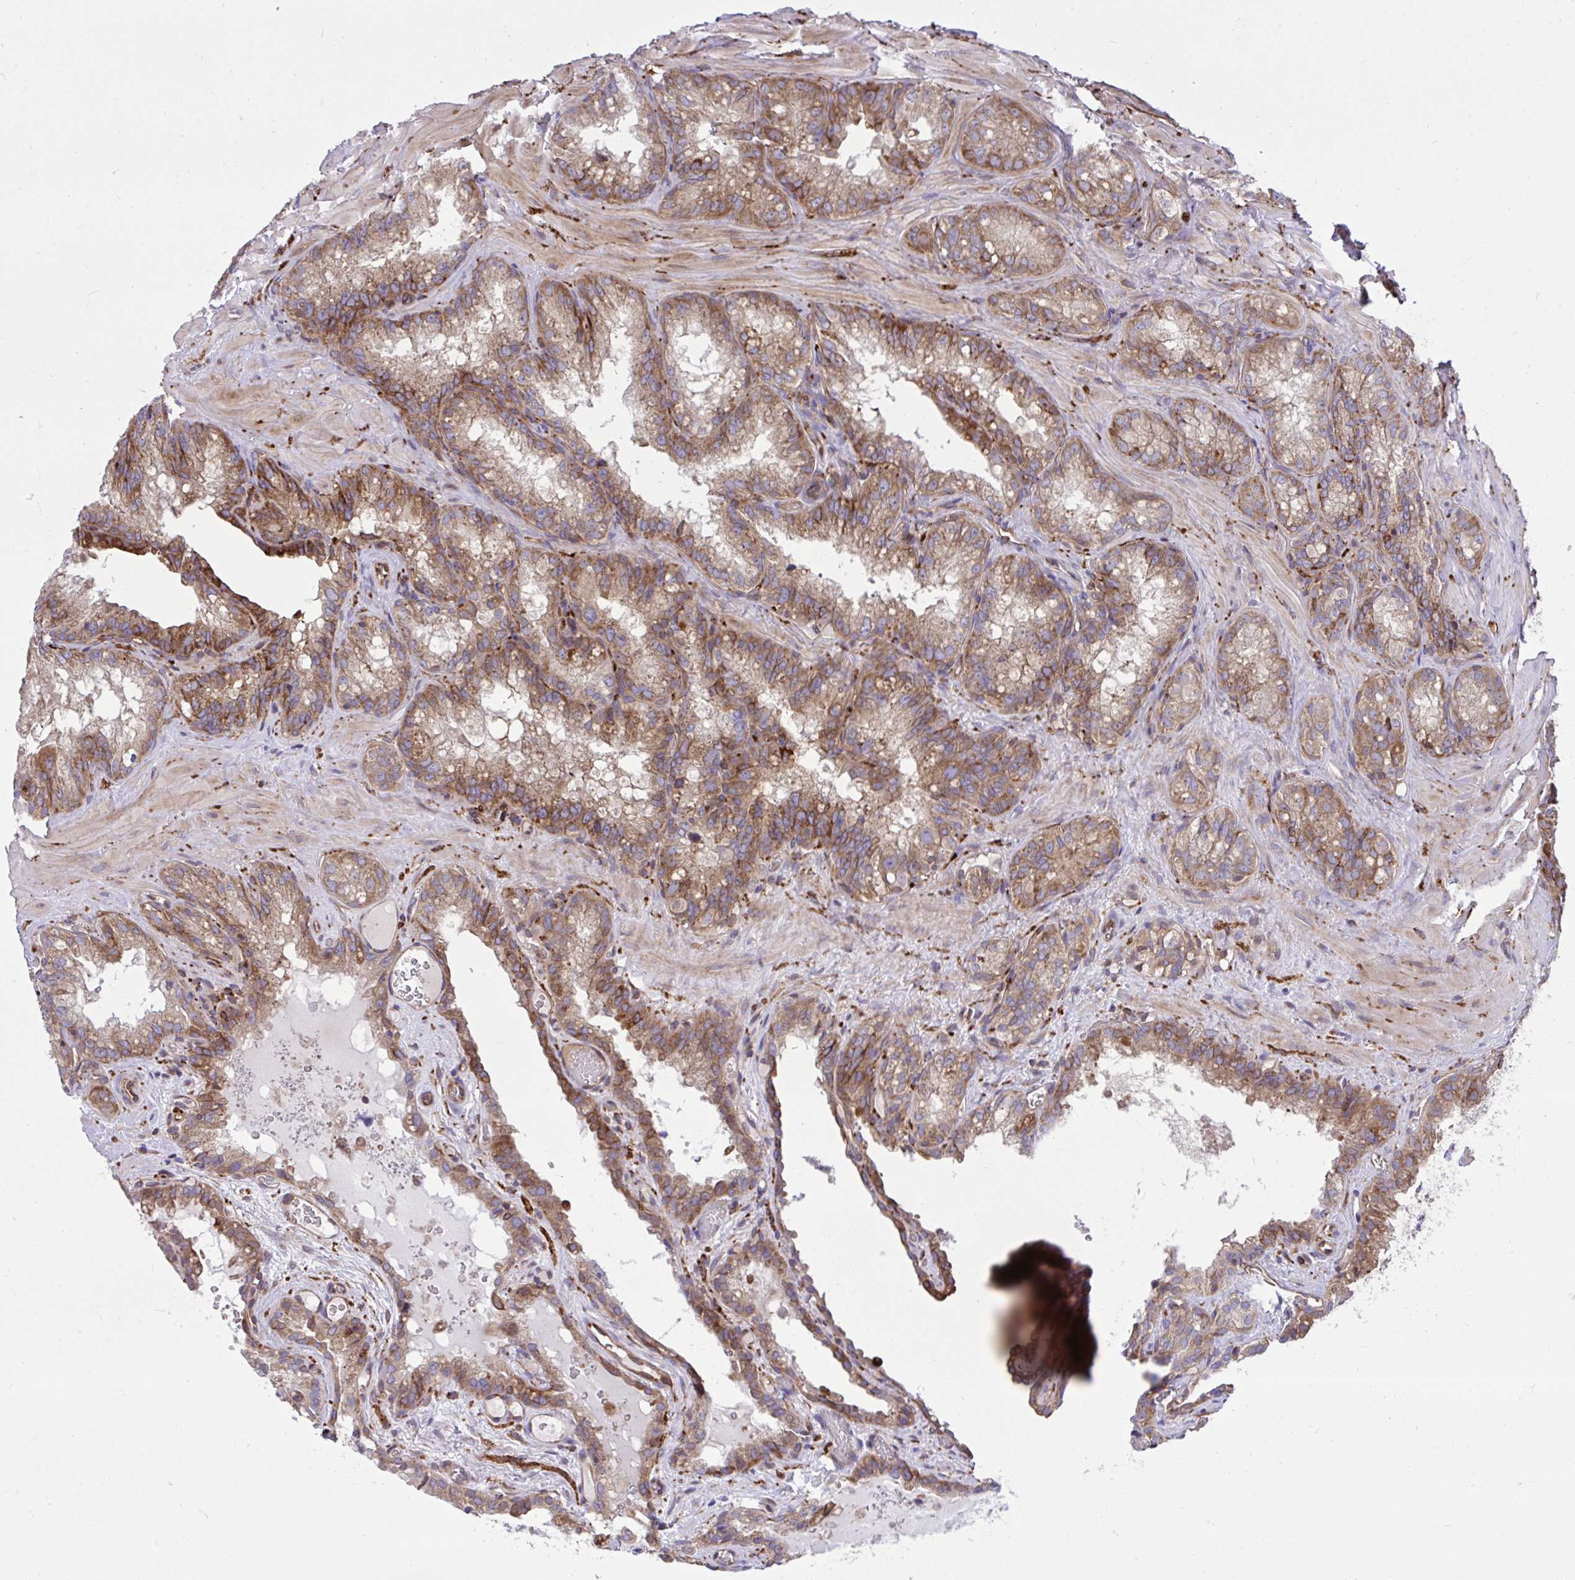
{"staining": {"intensity": "moderate", "quantity": ">75%", "location": "cytoplasmic/membranous"}, "tissue": "seminal vesicle", "cell_type": "Glandular cells", "image_type": "normal", "snomed": [{"axis": "morphology", "description": "Normal tissue, NOS"}, {"axis": "topography", "description": "Seminal veicle"}], "caption": "Approximately >75% of glandular cells in unremarkable seminal vesicle exhibit moderate cytoplasmic/membranous protein positivity as visualized by brown immunohistochemical staining.", "gene": "NMNAT3", "patient": {"sex": "male", "age": 47}}